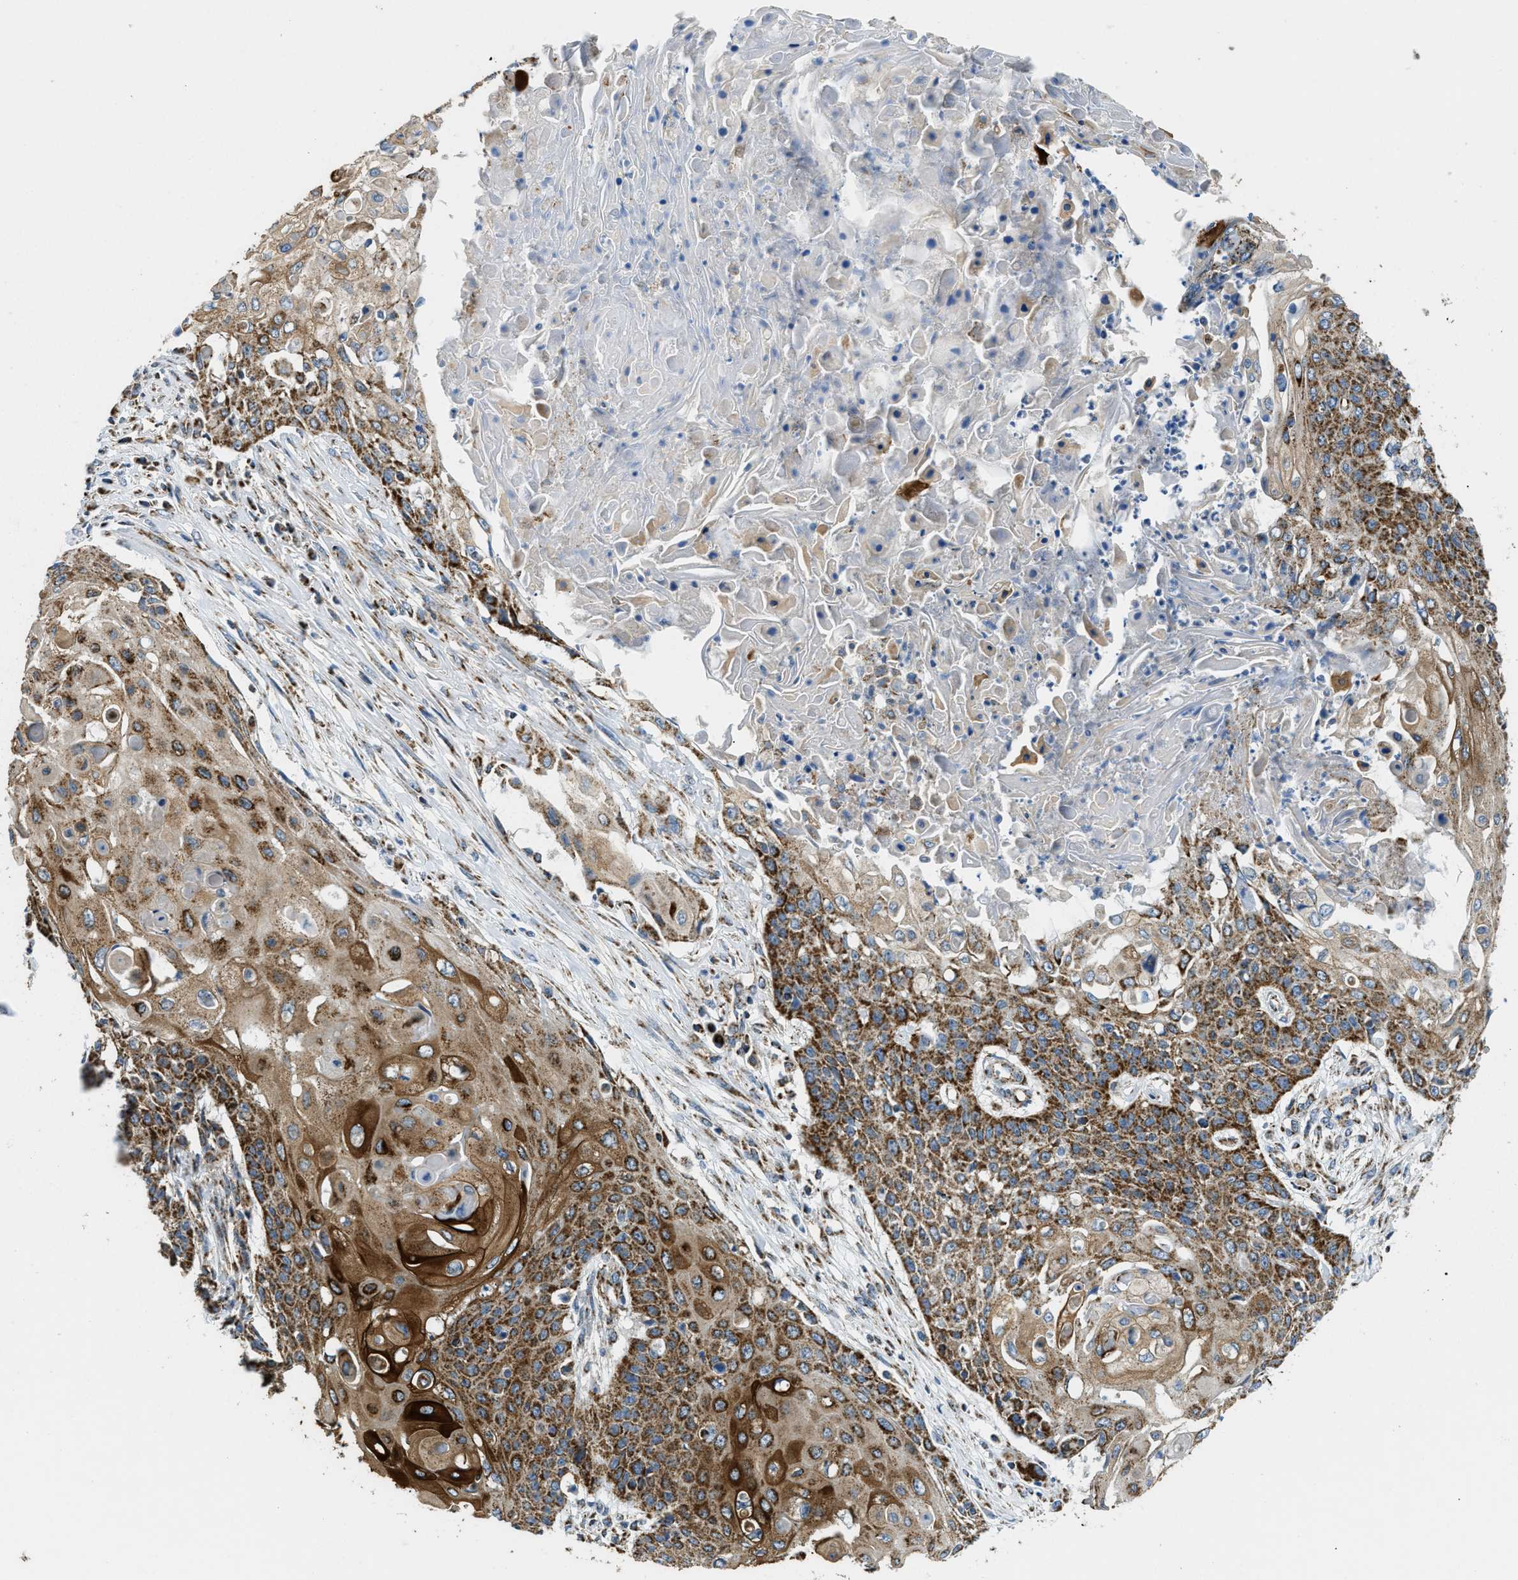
{"staining": {"intensity": "strong", "quantity": ">75%", "location": "cytoplasmic/membranous"}, "tissue": "cervical cancer", "cell_type": "Tumor cells", "image_type": "cancer", "snomed": [{"axis": "morphology", "description": "Squamous cell carcinoma, NOS"}, {"axis": "topography", "description": "Cervix"}], "caption": "Human squamous cell carcinoma (cervical) stained with a protein marker exhibits strong staining in tumor cells.", "gene": "STK33", "patient": {"sex": "female", "age": 39}}